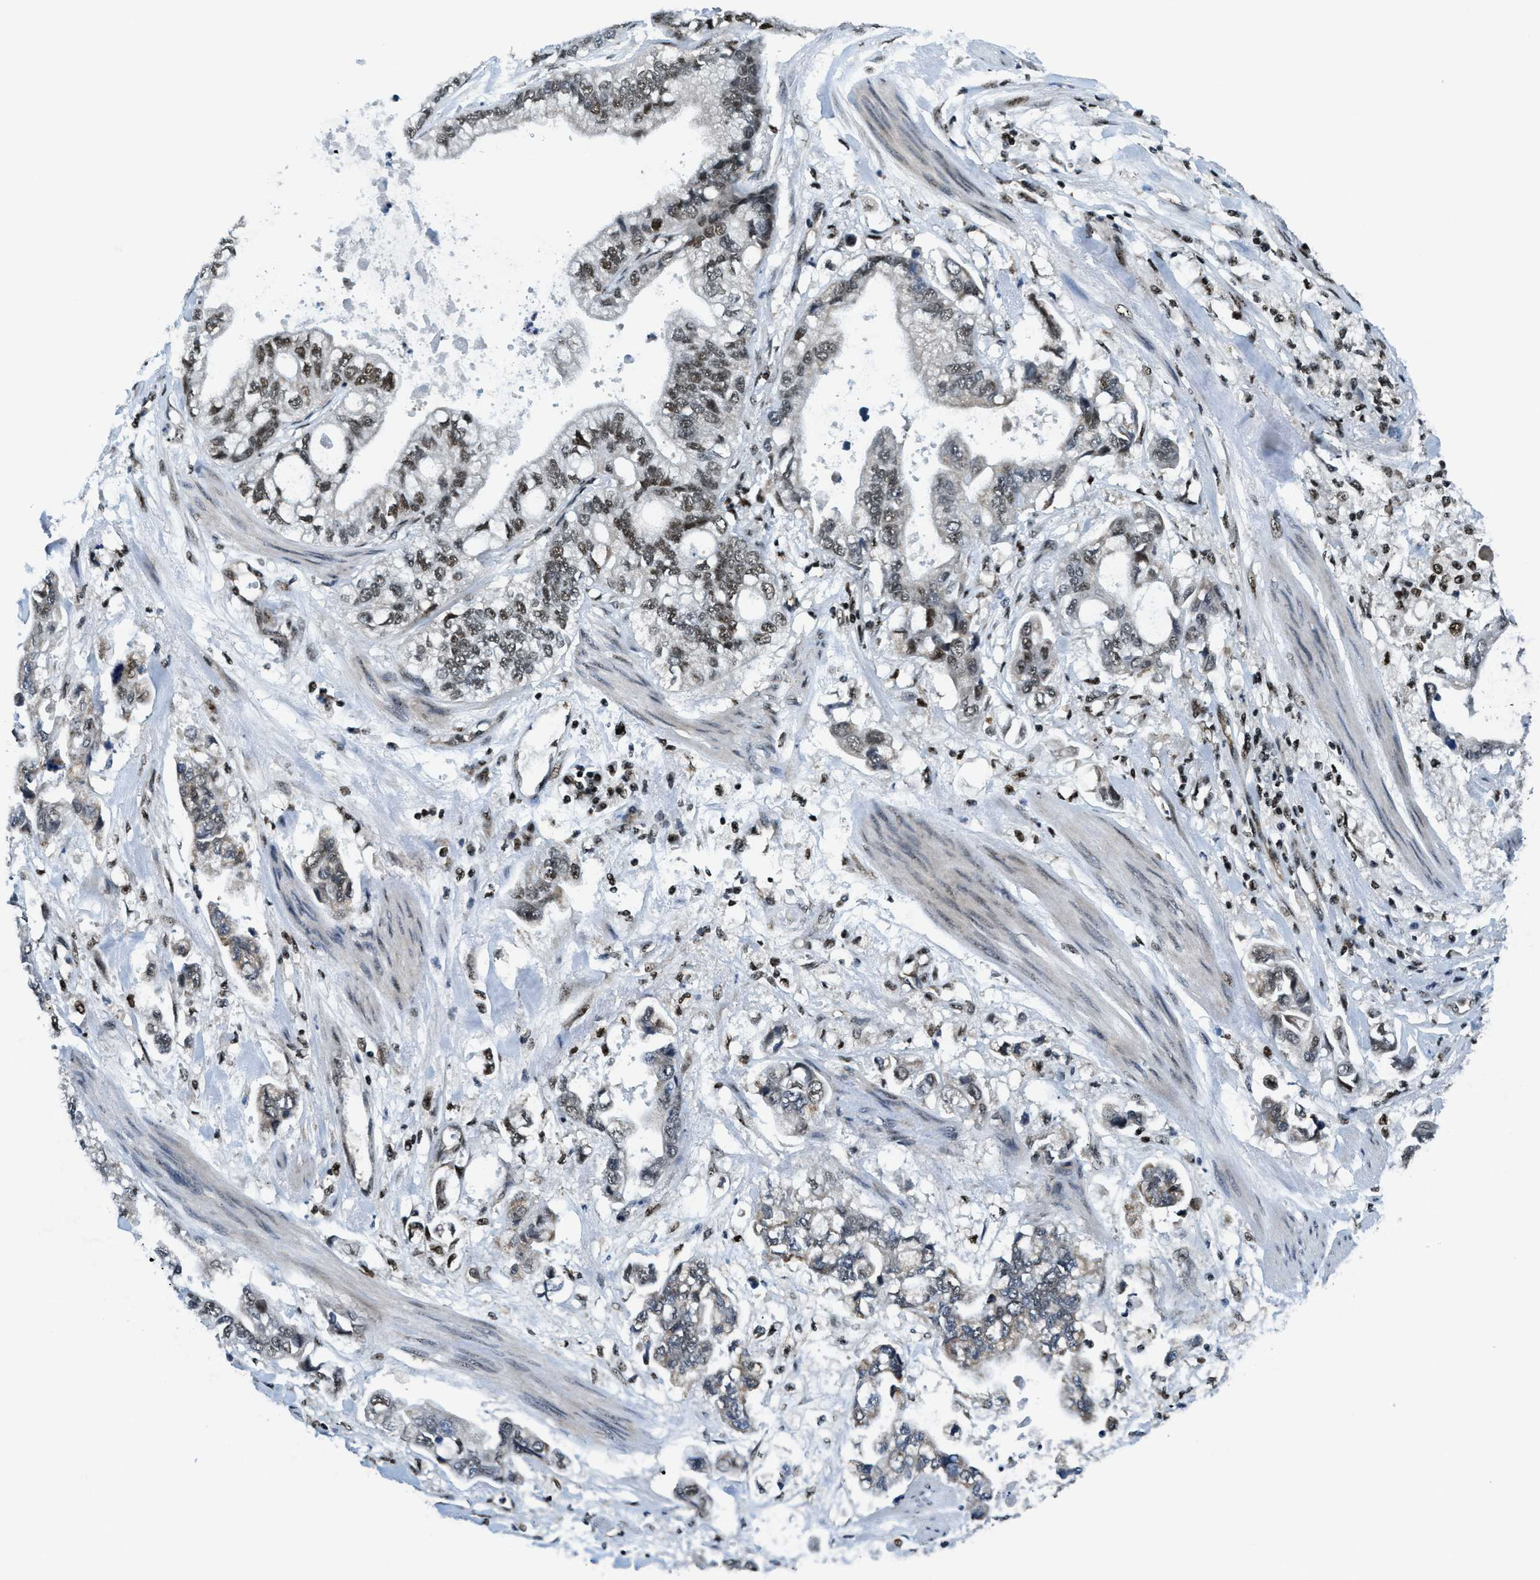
{"staining": {"intensity": "moderate", "quantity": ">75%", "location": "nuclear"}, "tissue": "stomach cancer", "cell_type": "Tumor cells", "image_type": "cancer", "snomed": [{"axis": "morphology", "description": "Normal tissue, NOS"}, {"axis": "morphology", "description": "Adenocarcinoma, NOS"}, {"axis": "topography", "description": "Stomach"}], "caption": "Moderate nuclear expression for a protein is identified in about >75% of tumor cells of stomach adenocarcinoma using immunohistochemistry (IHC).", "gene": "SP100", "patient": {"sex": "male", "age": 62}}